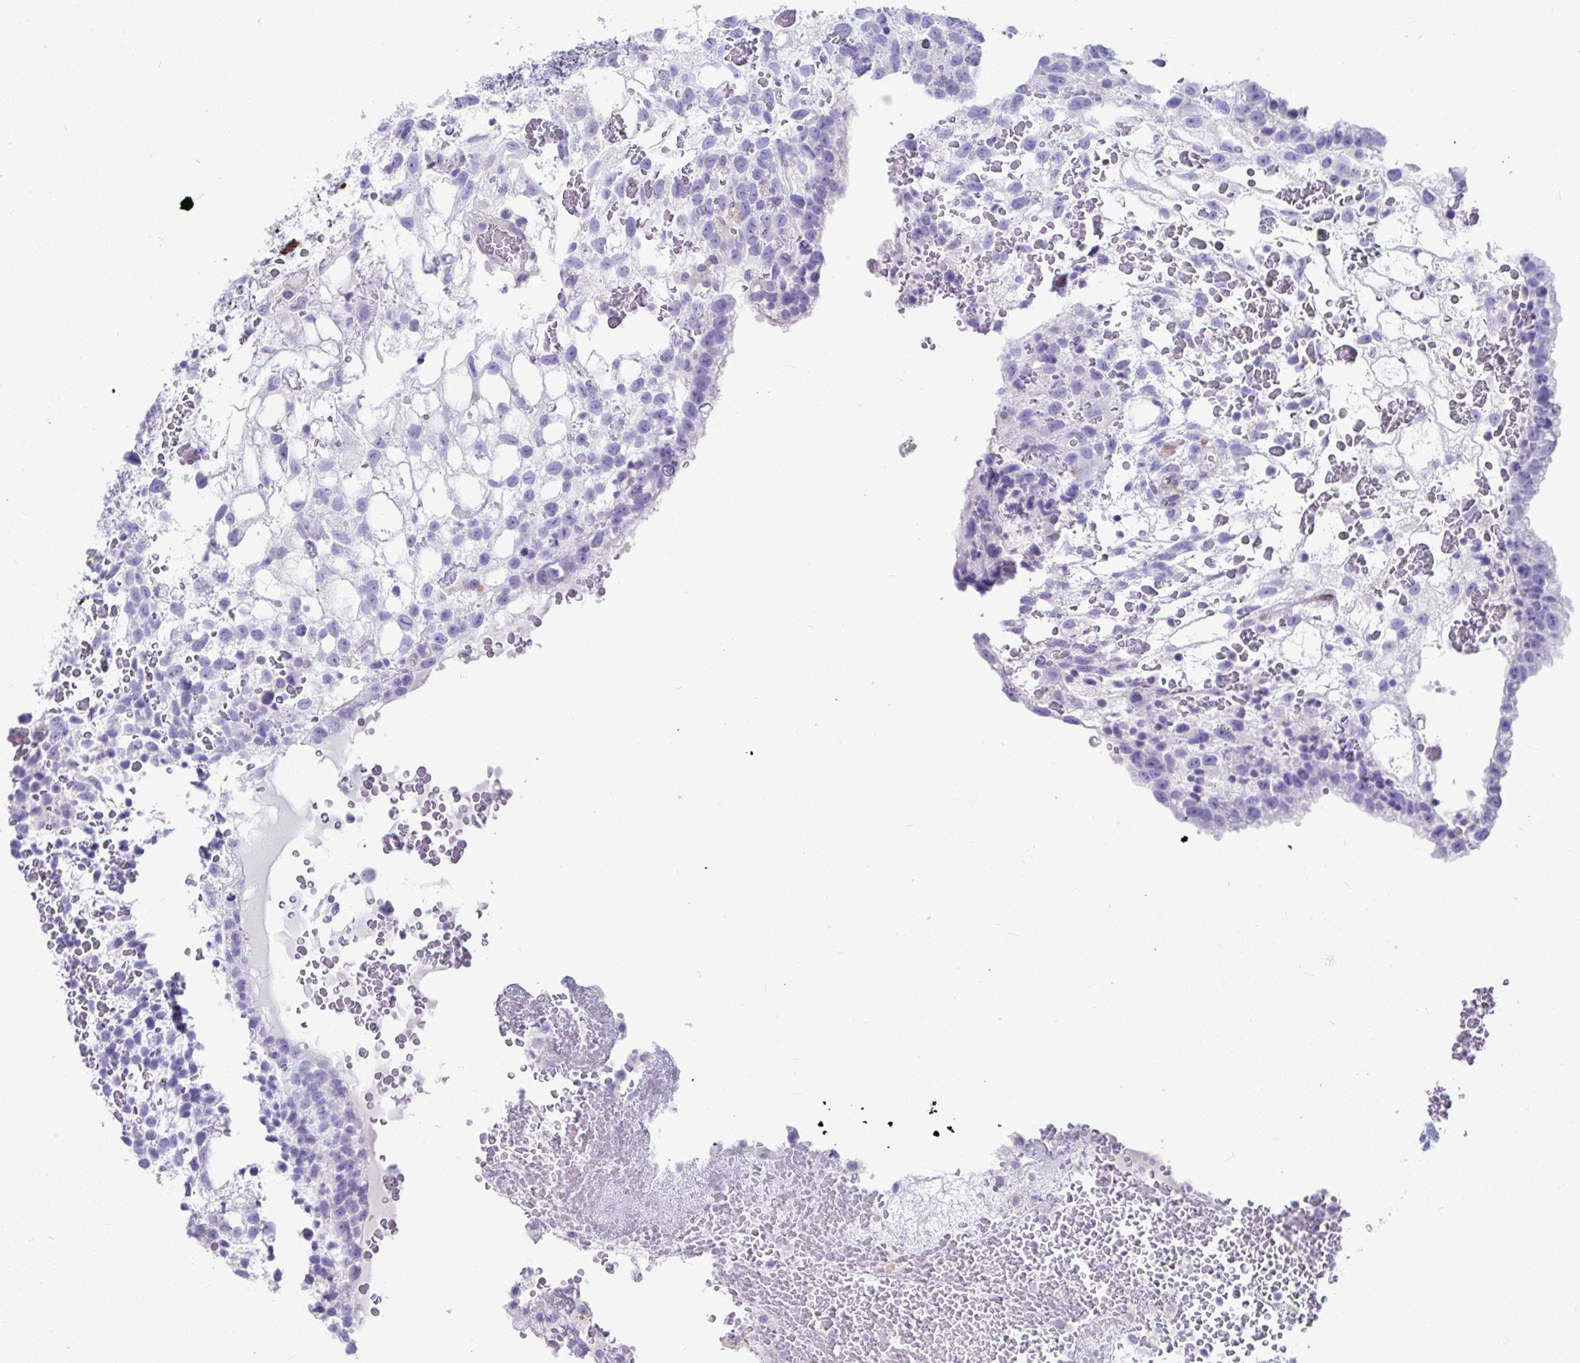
{"staining": {"intensity": "negative", "quantity": "none", "location": "none"}, "tissue": "testis cancer", "cell_type": "Tumor cells", "image_type": "cancer", "snomed": [{"axis": "morphology", "description": "Normal tissue, NOS"}, {"axis": "morphology", "description": "Carcinoma, Embryonal, NOS"}, {"axis": "topography", "description": "Testis"}], "caption": "Human testis cancer (embryonal carcinoma) stained for a protein using immunohistochemistry (IHC) exhibits no staining in tumor cells.", "gene": "GRXCR2", "patient": {"sex": "male", "age": 32}}